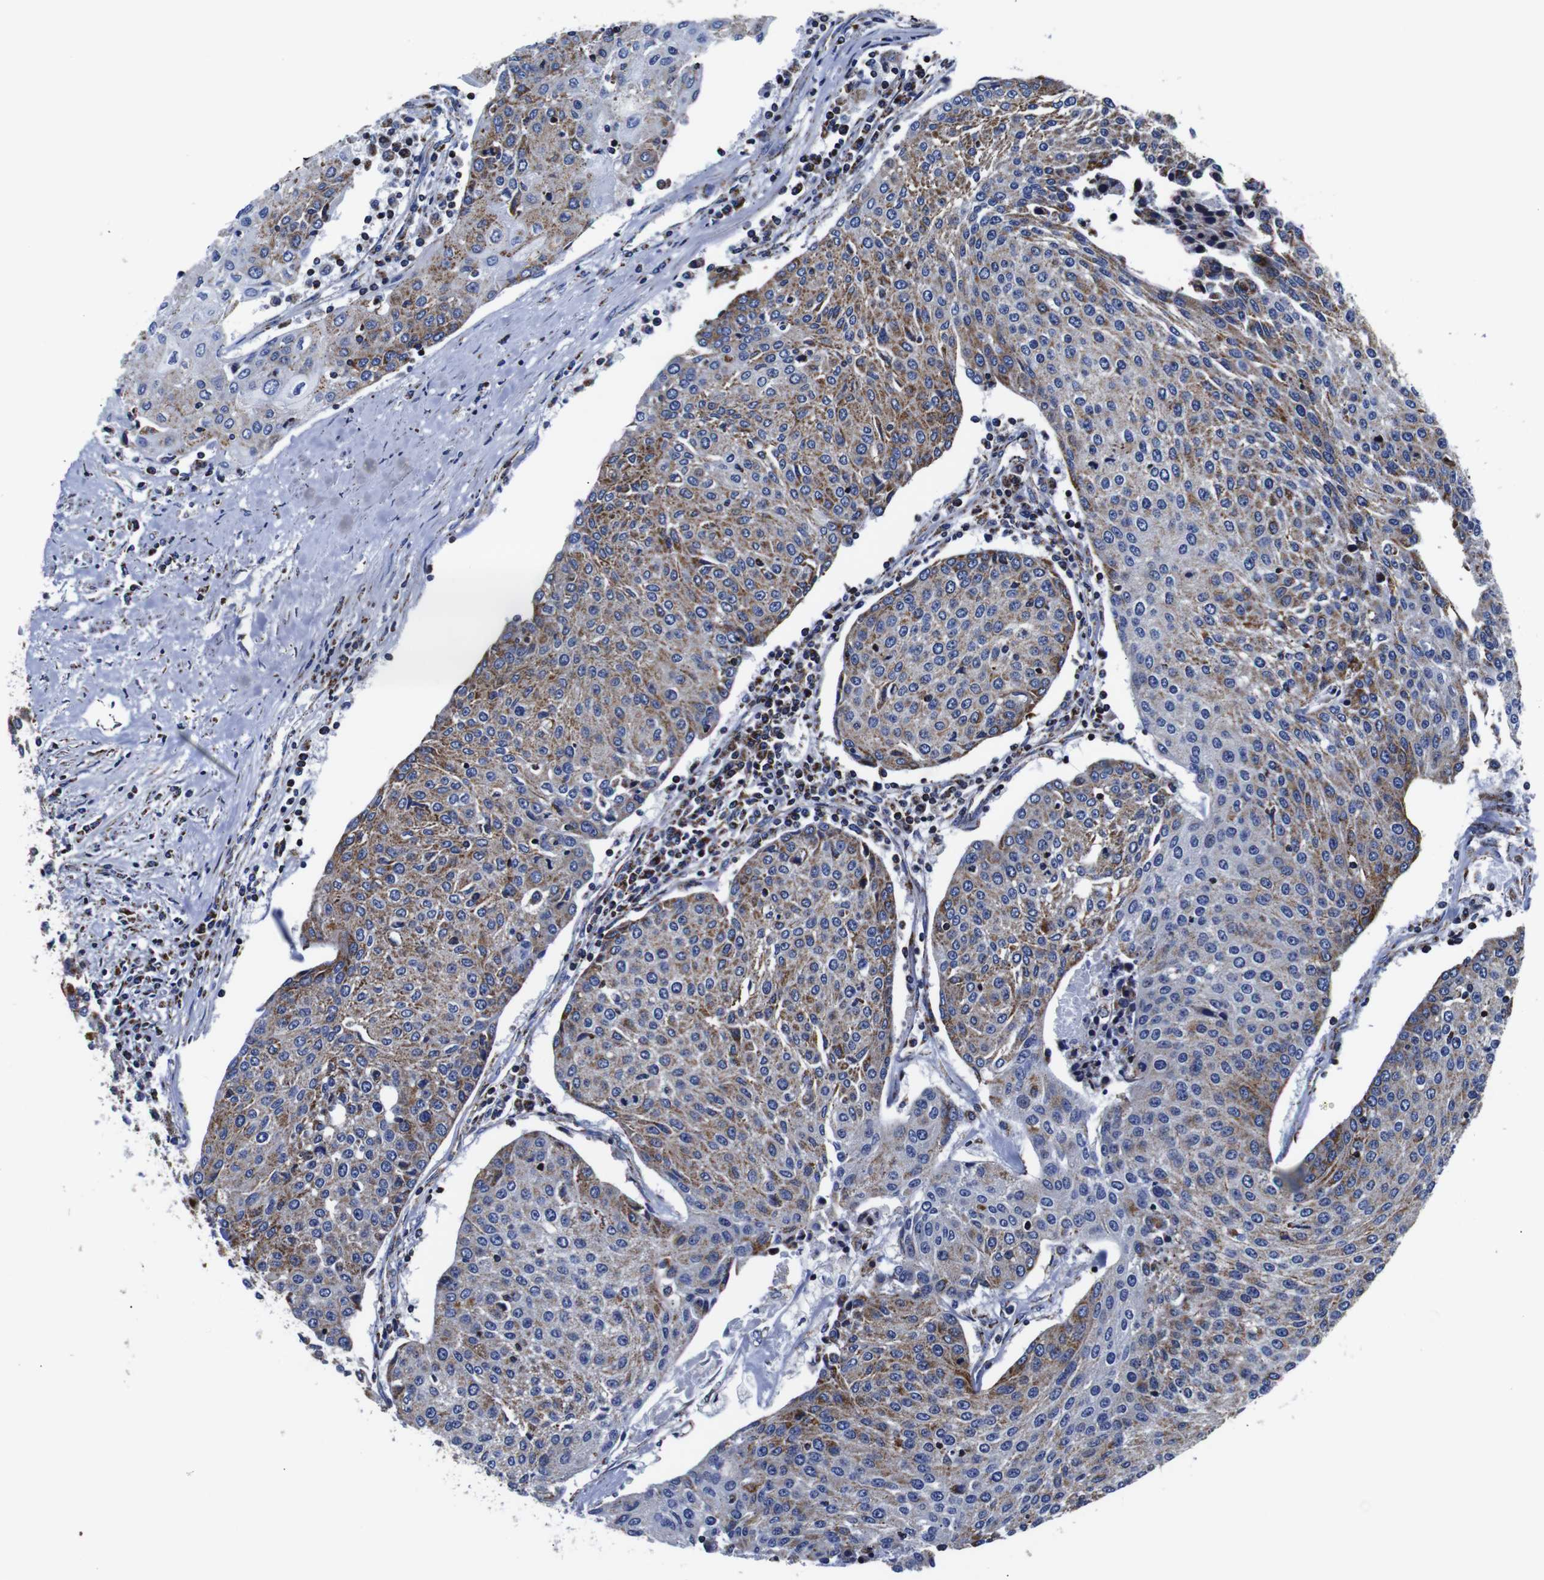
{"staining": {"intensity": "moderate", "quantity": "25%-75%", "location": "cytoplasmic/membranous"}, "tissue": "urothelial cancer", "cell_type": "Tumor cells", "image_type": "cancer", "snomed": [{"axis": "morphology", "description": "Urothelial carcinoma, High grade"}, {"axis": "topography", "description": "Urinary bladder"}], "caption": "About 25%-75% of tumor cells in human urothelial cancer show moderate cytoplasmic/membranous protein expression as visualized by brown immunohistochemical staining.", "gene": "FKBP9", "patient": {"sex": "female", "age": 85}}